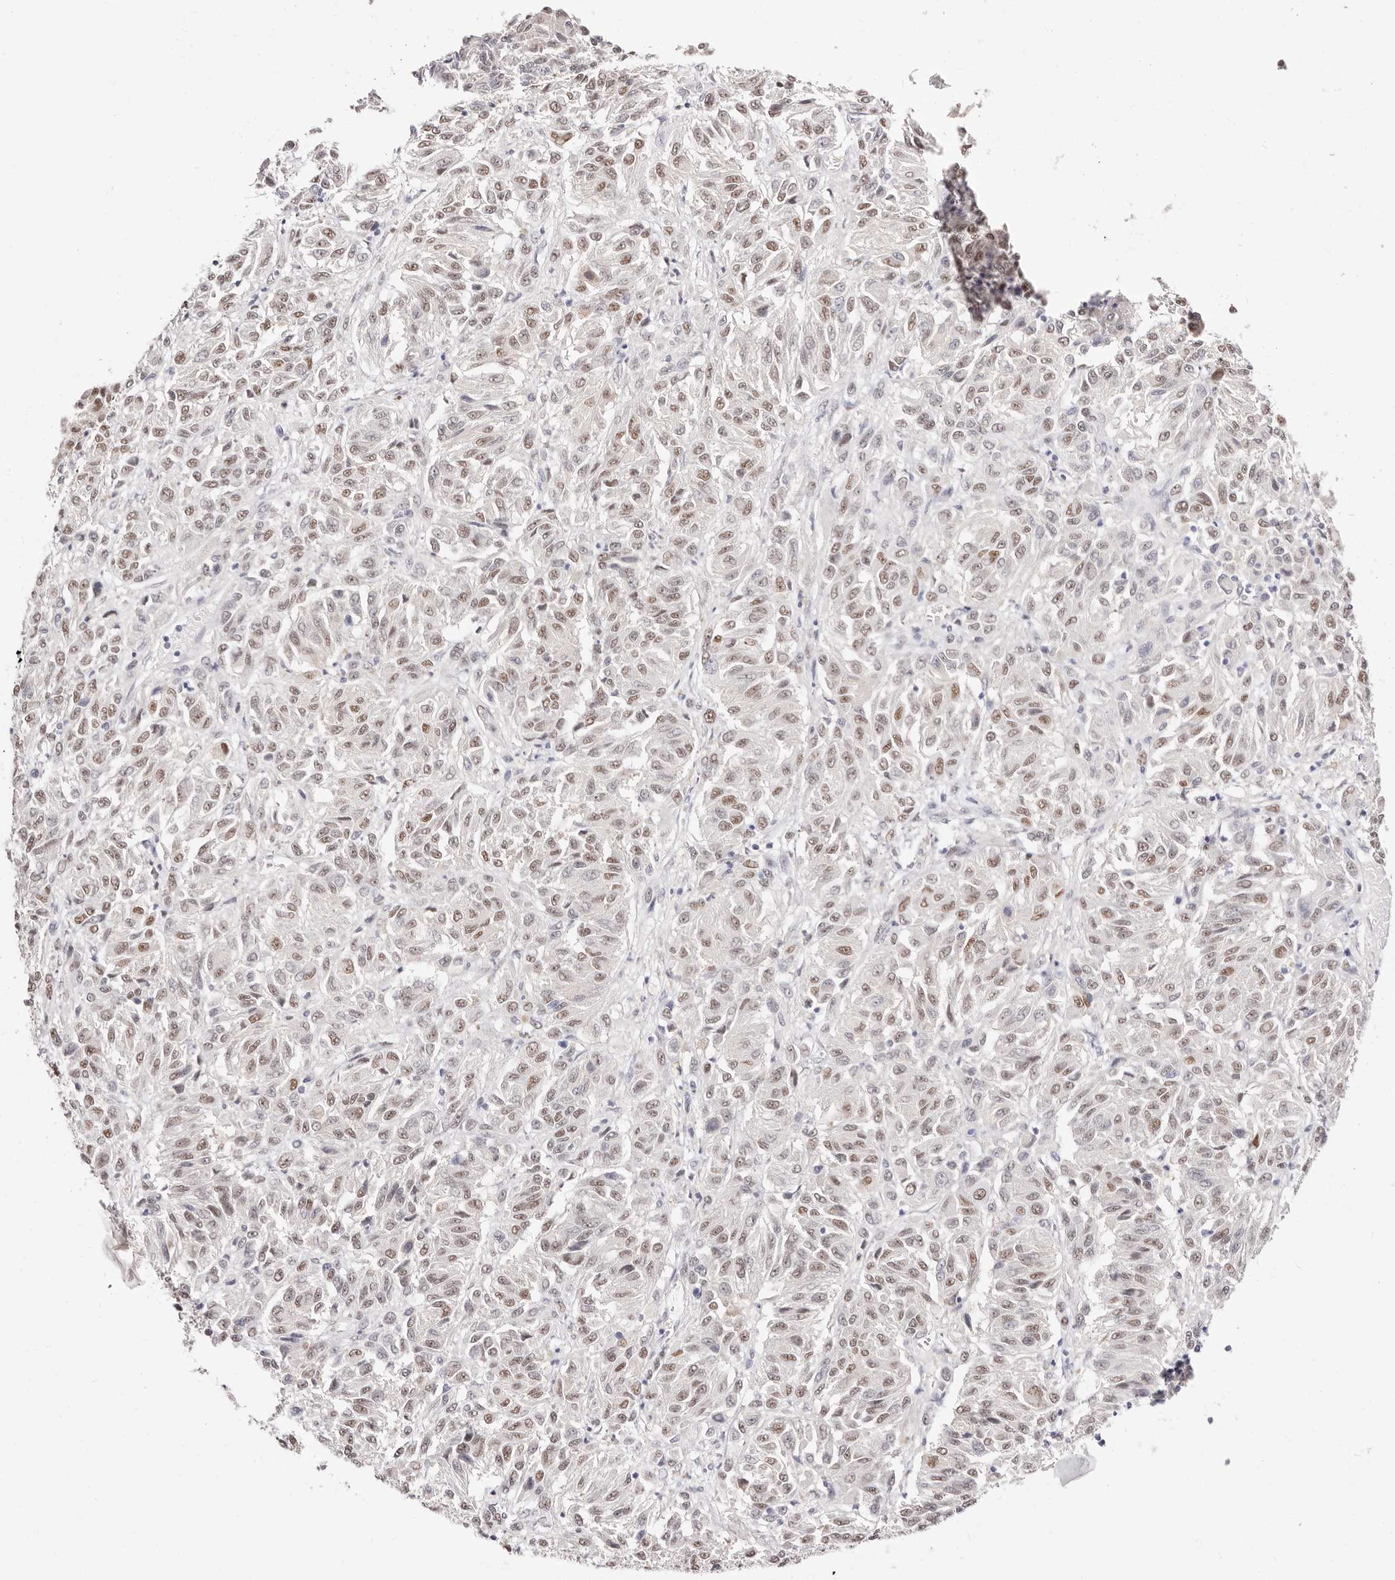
{"staining": {"intensity": "weak", "quantity": ">75%", "location": "nuclear"}, "tissue": "melanoma", "cell_type": "Tumor cells", "image_type": "cancer", "snomed": [{"axis": "morphology", "description": "Malignant melanoma, Metastatic site"}, {"axis": "topography", "description": "Lung"}], "caption": "Protein staining exhibits weak nuclear expression in approximately >75% of tumor cells in malignant melanoma (metastatic site).", "gene": "TKT", "patient": {"sex": "male", "age": 64}}